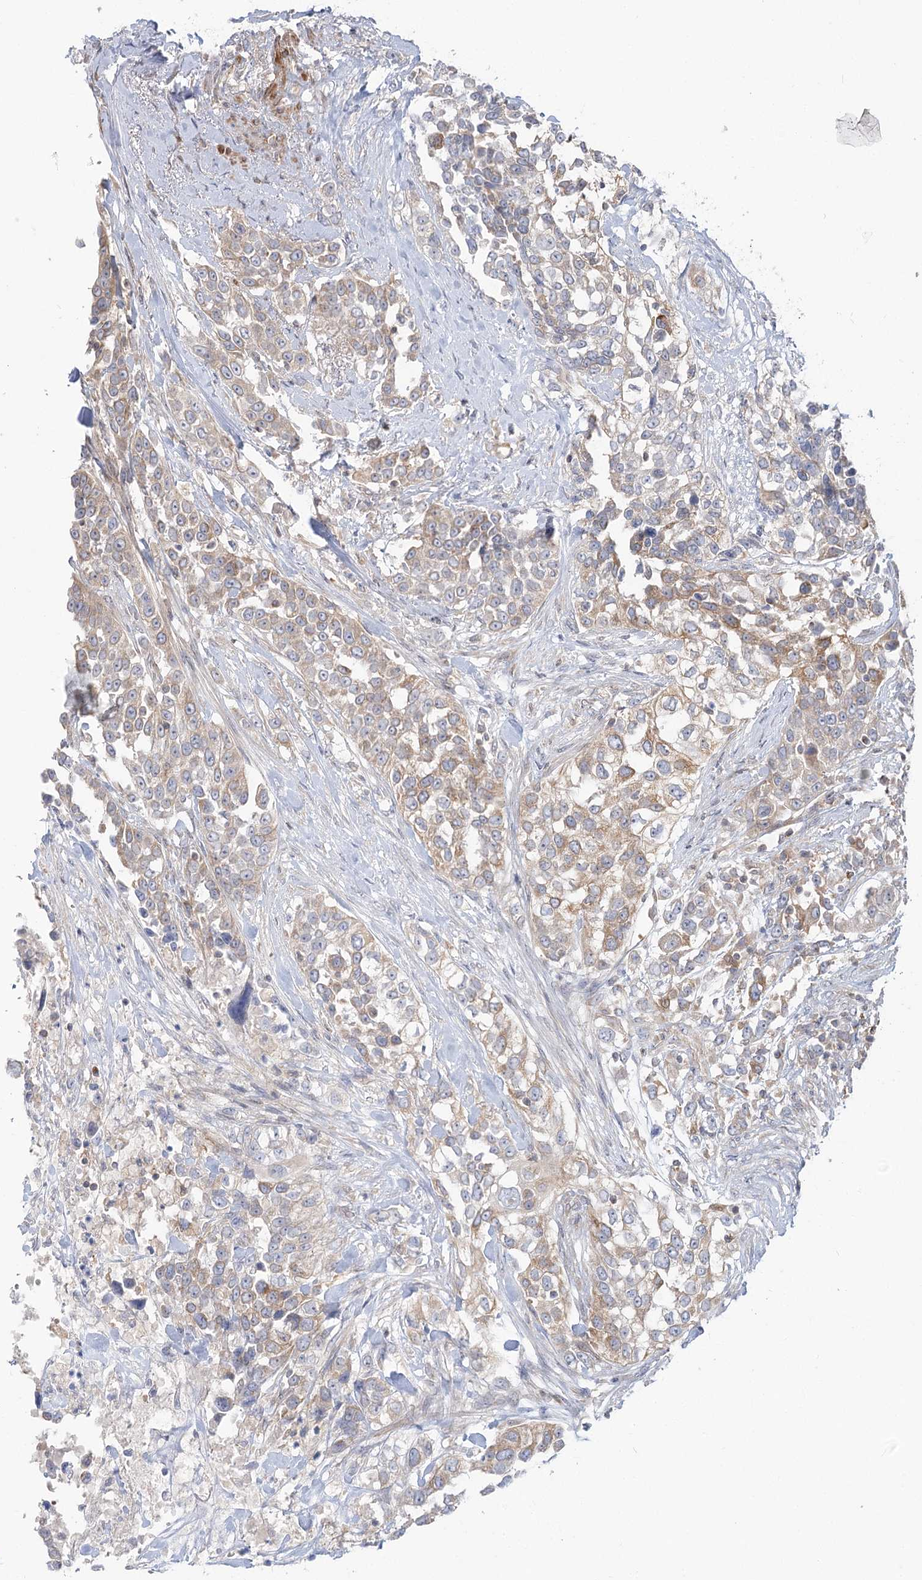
{"staining": {"intensity": "moderate", "quantity": "25%-75%", "location": "cytoplasmic/membranous"}, "tissue": "urothelial cancer", "cell_type": "Tumor cells", "image_type": "cancer", "snomed": [{"axis": "morphology", "description": "Urothelial carcinoma, High grade"}, {"axis": "topography", "description": "Urinary bladder"}], "caption": "Urothelial cancer stained for a protein (brown) exhibits moderate cytoplasmic/membranous positive expression in about 25%-75% of tumor cells.", "gene": "MTMR3", "patient": {"sex": "female", "age": 80}}